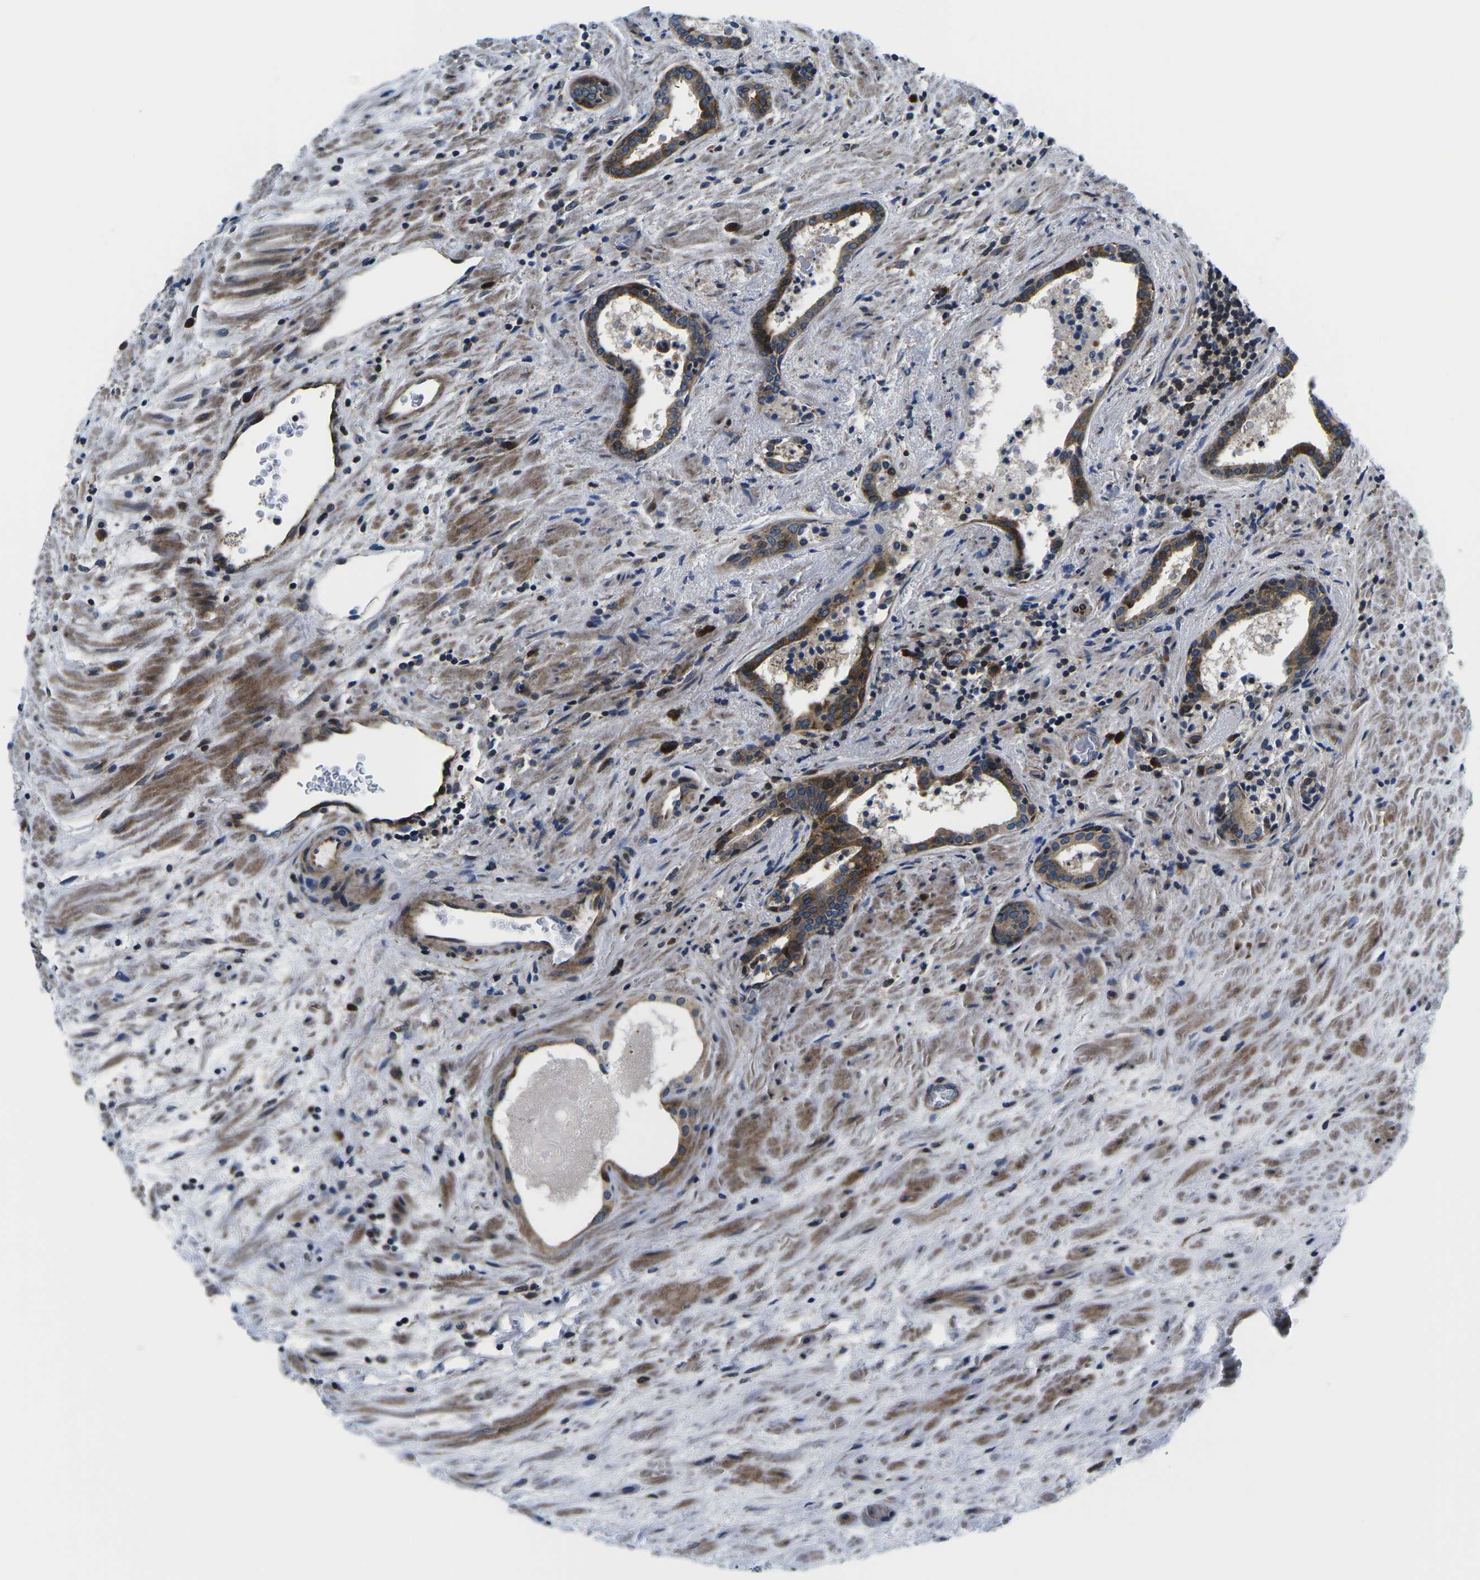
{"staining": {"intensity": "strong", "quantity": ">75%", "location": "cytoplasmic/membranous"}, "tissue": "prostate cancer", "cell_type": "Tumor cells", "image_type": "cancer", "snomed": [{"axis": "morphology", "description": "Adenocarcinoma, High grade"}, {"axis": "topography", "description": "Prostate"}], "caption": "Immunohistochemistry (IHC) (DAB) staining of prostate adenocarcinoma (high-grade) reveals strong cytoplasmic/membranous protein positivity in about >75% of tumor cells.", "gene": "EIF4E", "patient": {"sex": "male", "age": 71}}